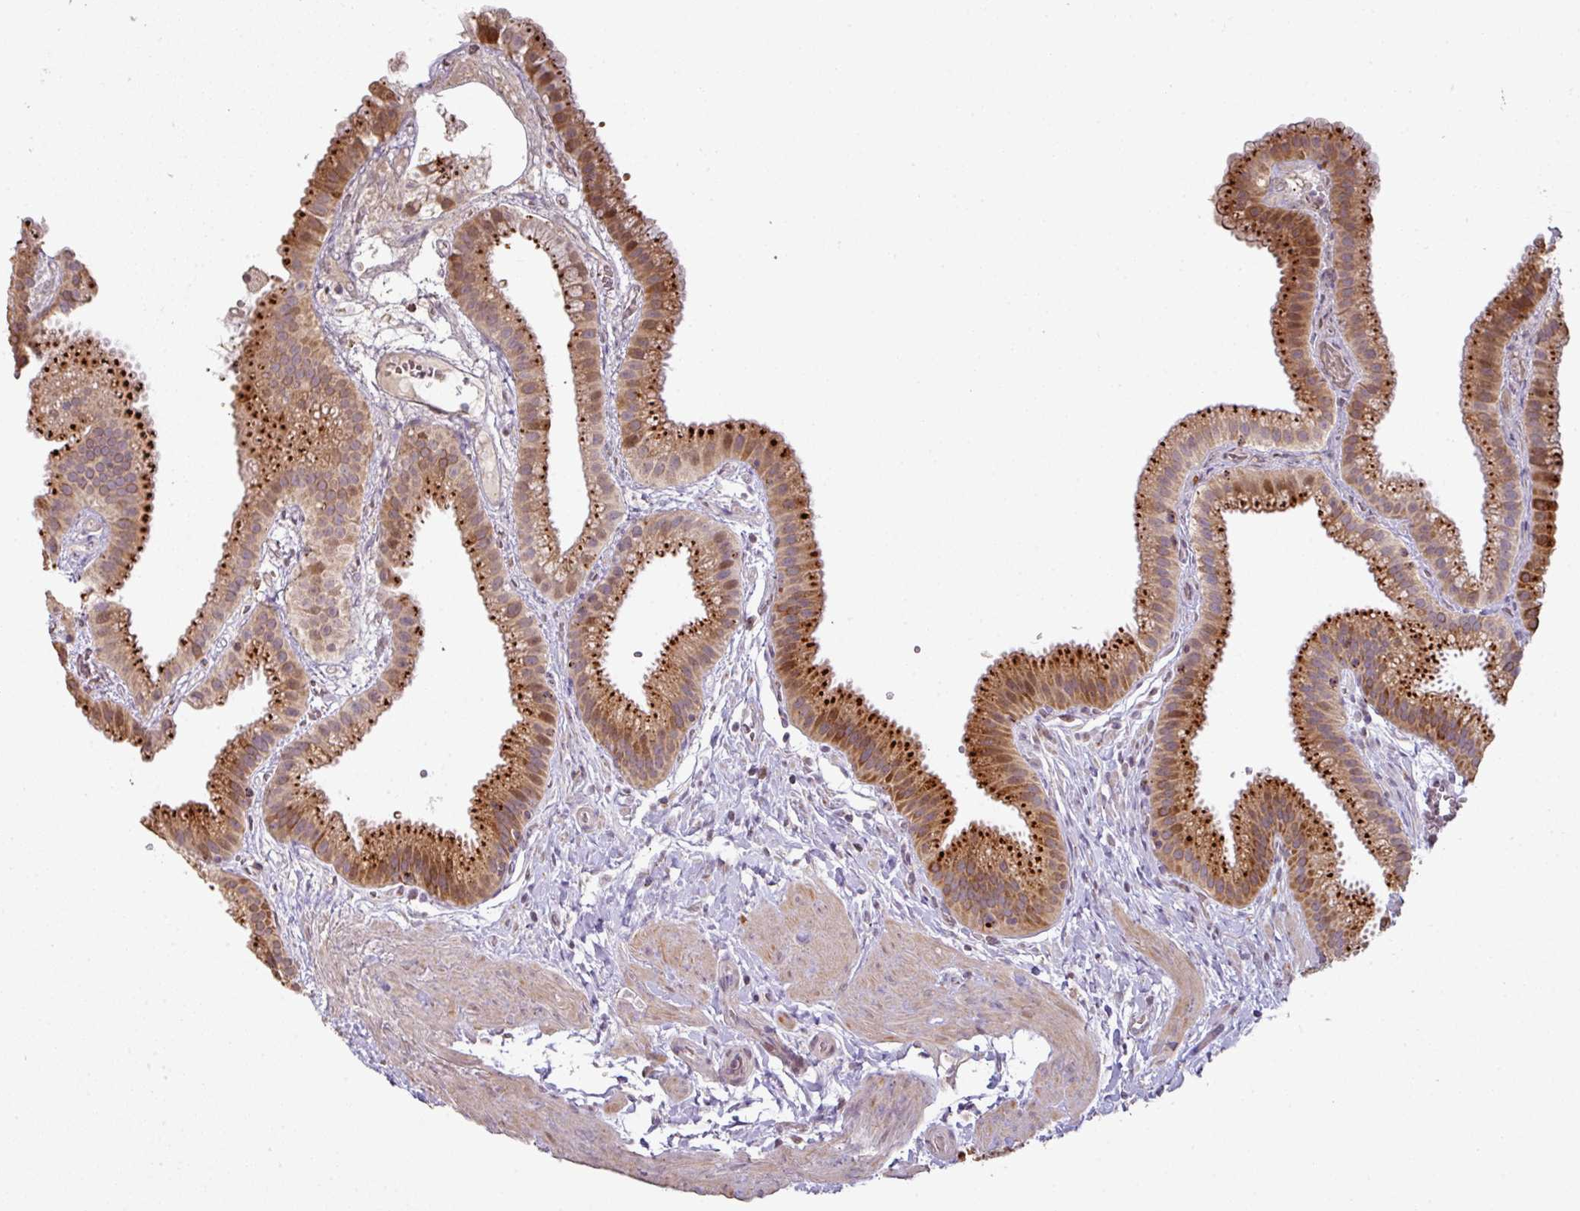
{"staining": {"intensity": "strong", "quantity": ">75%", "location": "cytoplasmic/membranous"}, "tissue": "gallbladder", "cell_type": "Glandular cells", "image_type": "normal", "snomed": [{"axis": "morphology", "description": "Normal tissue, NOS"}, {"axis": "topography", "description": "Gallbladder"}], "caption": "An image of human gallbladder stained for a protein reveals strong cytoplasmic/membranous brown staining in glandular cells.", "gene": "CXCR5", "patient": {"sex": "female", "age": 63}}